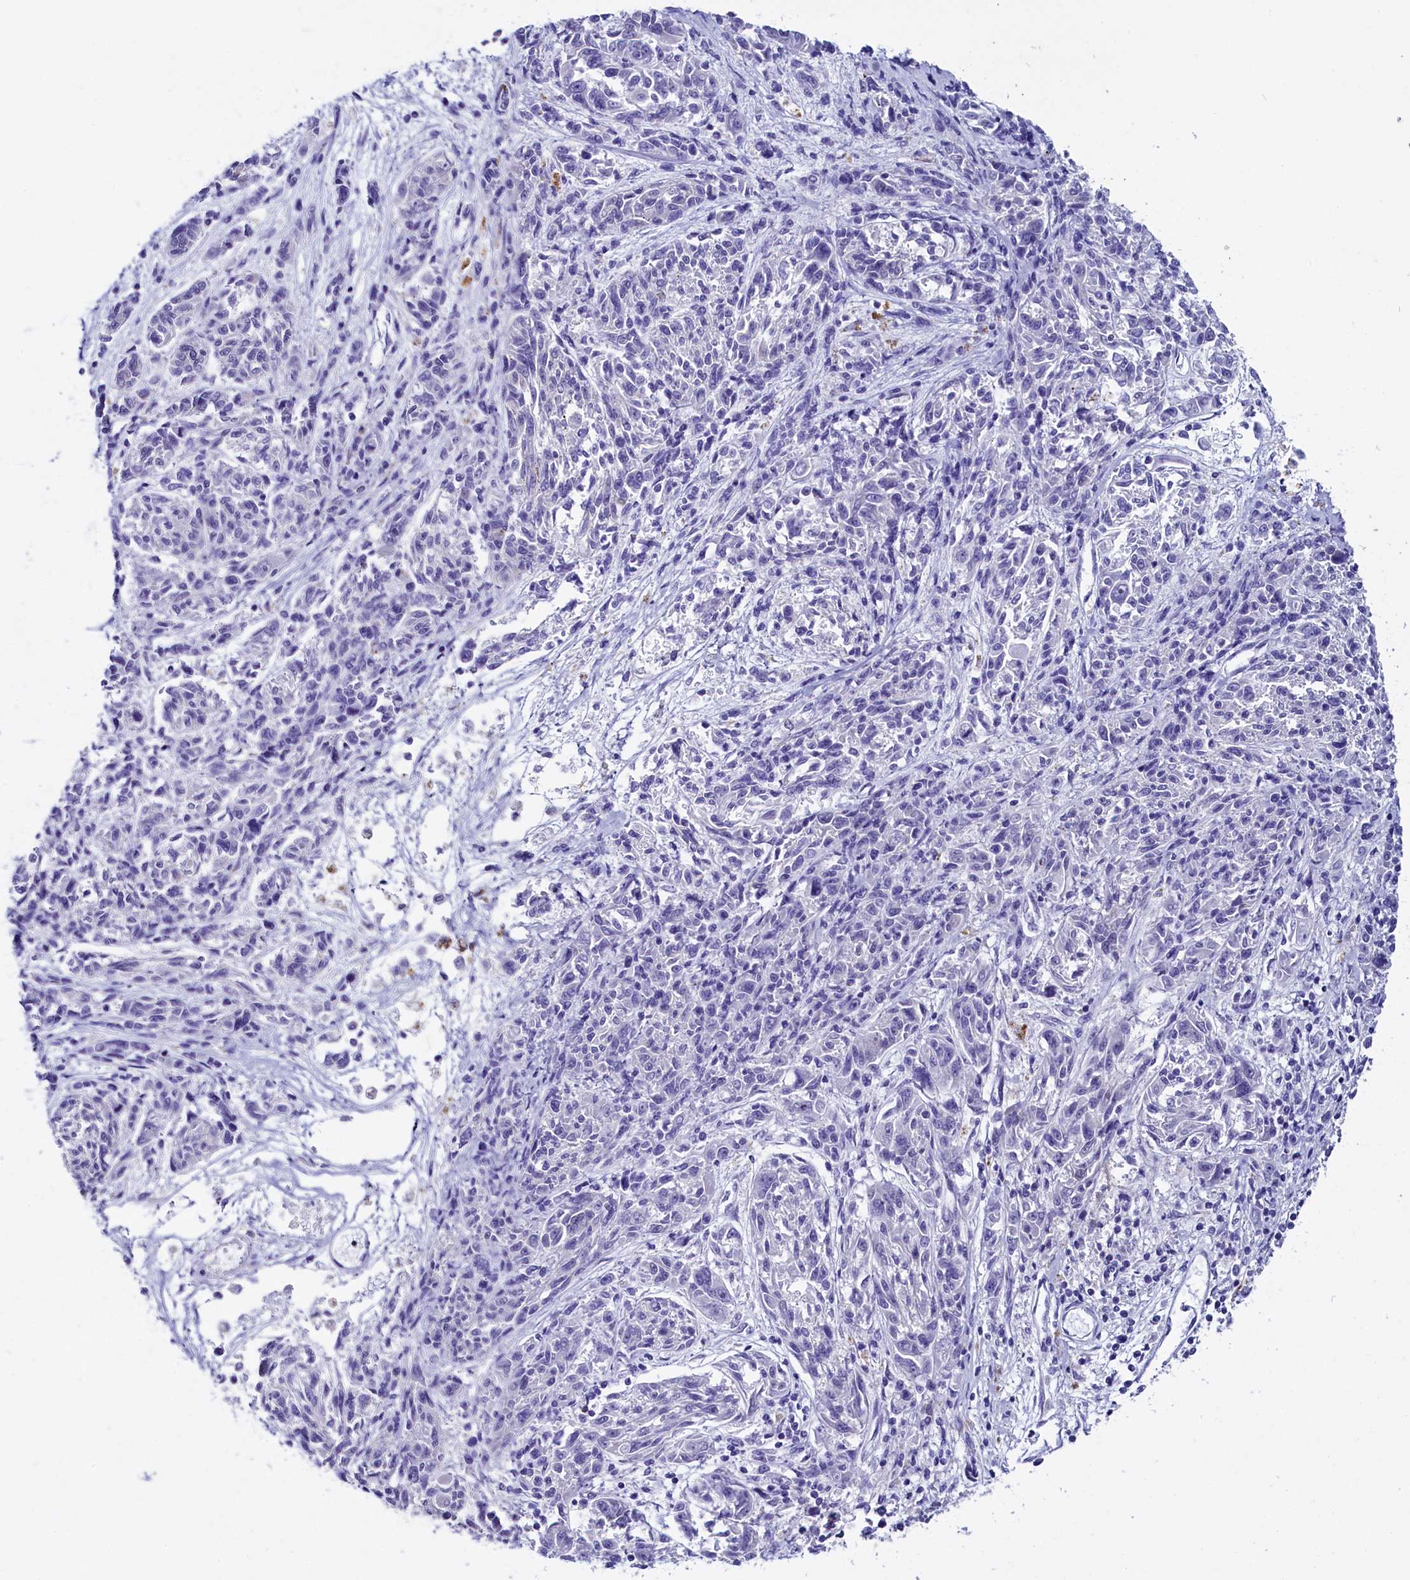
{"staining": {"intensity": "negative", "quantity": "none", "location": "none"}, "tissue": "melanoma", "cell_type": "Tumor cells", "image_type": "cancer", "snomed": [{"axis": "morphology", "description": "Malignant melanoma, NOS"}, {"axis": "topography", "description": "Skin"}], "caption": "Malignant melanoma was stained to show a protein in brown. There is no significant positivity in tumor cells.", "gene": "SCD5", "patient": {"sex": "male", "age": 53}}